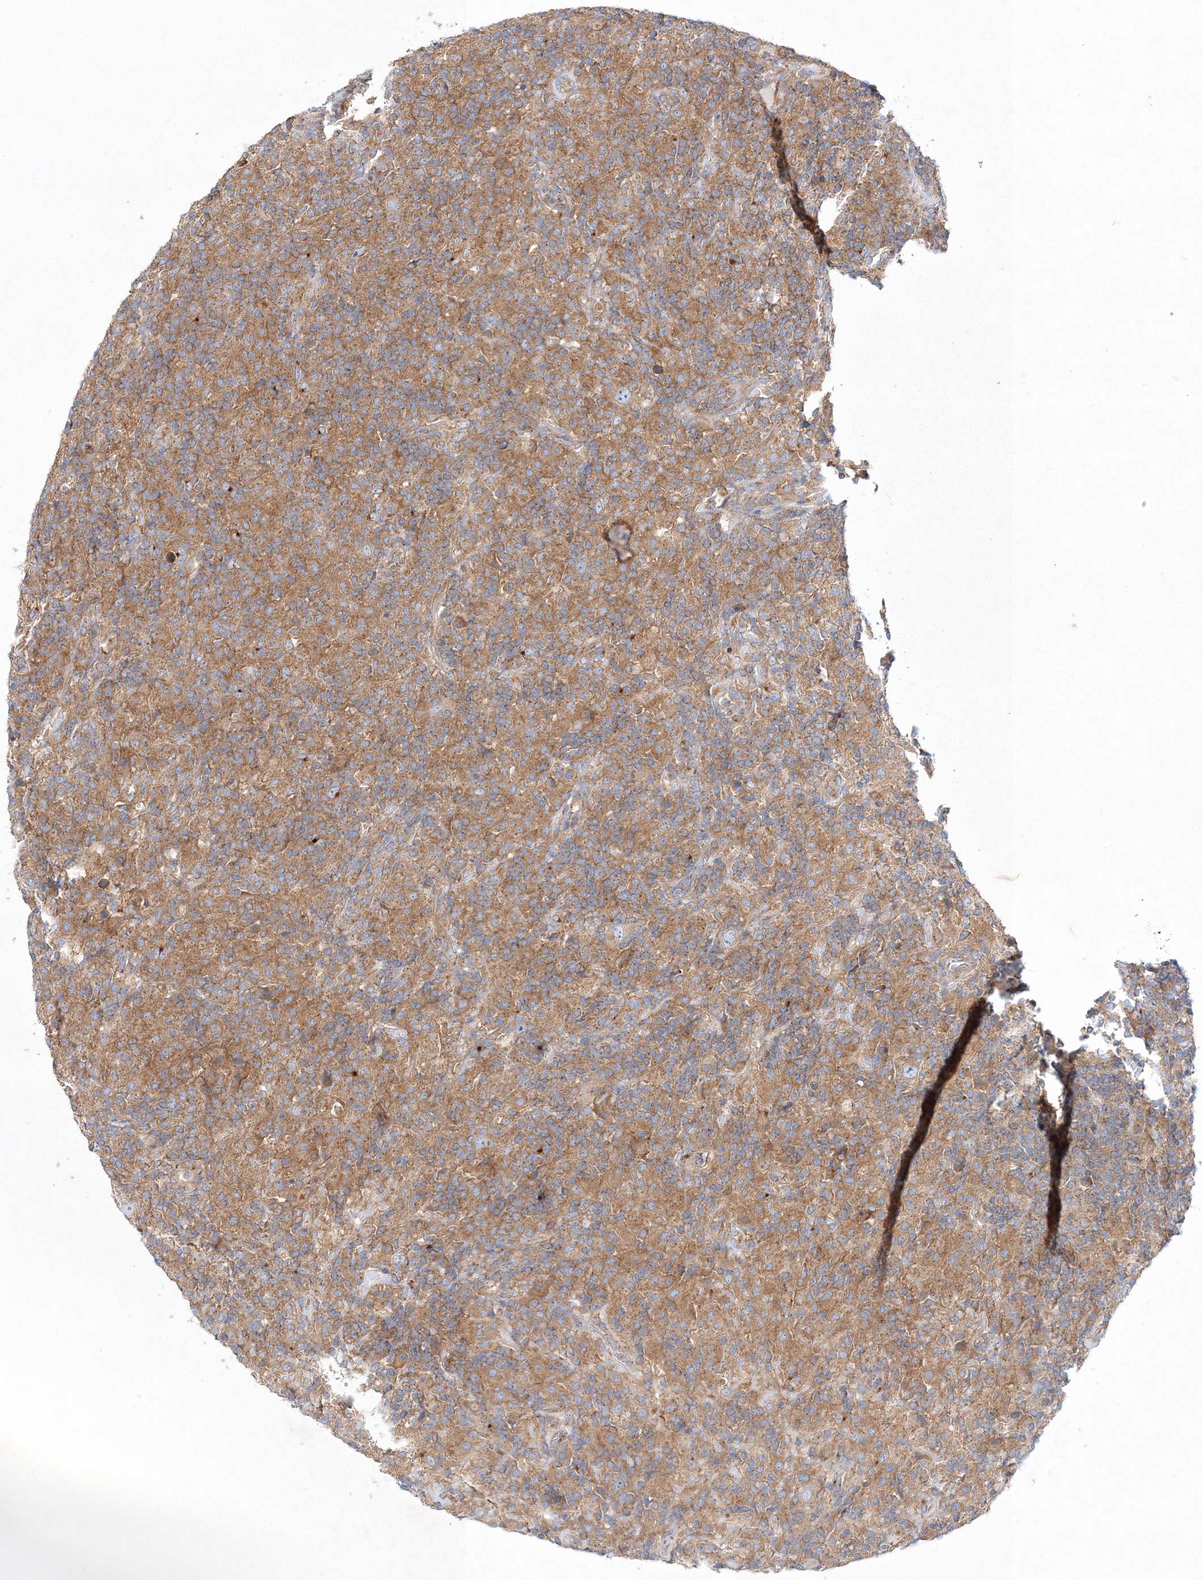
{"staining": {"intensity": "moderate", "quantity": ">75%", "location": "cytoplasmic/membranous"}, "tissue": "lymphoma", "cell_type": "Tumor cells", "image_type": "cancer", "snomed": [{"axis": "morphology", "description": "Hodgkin's disease, NOS"}, {"axis": "topography", "description": "Lymph node"}], "caption": "IHC of Hodgkin's disease exhibits medium levels of moderate cytoplasmic/membranous staining in approximately >75% of tumor cells.", "gene": "SEC23IP", "patient": {"sex": "male", "age": 70}}